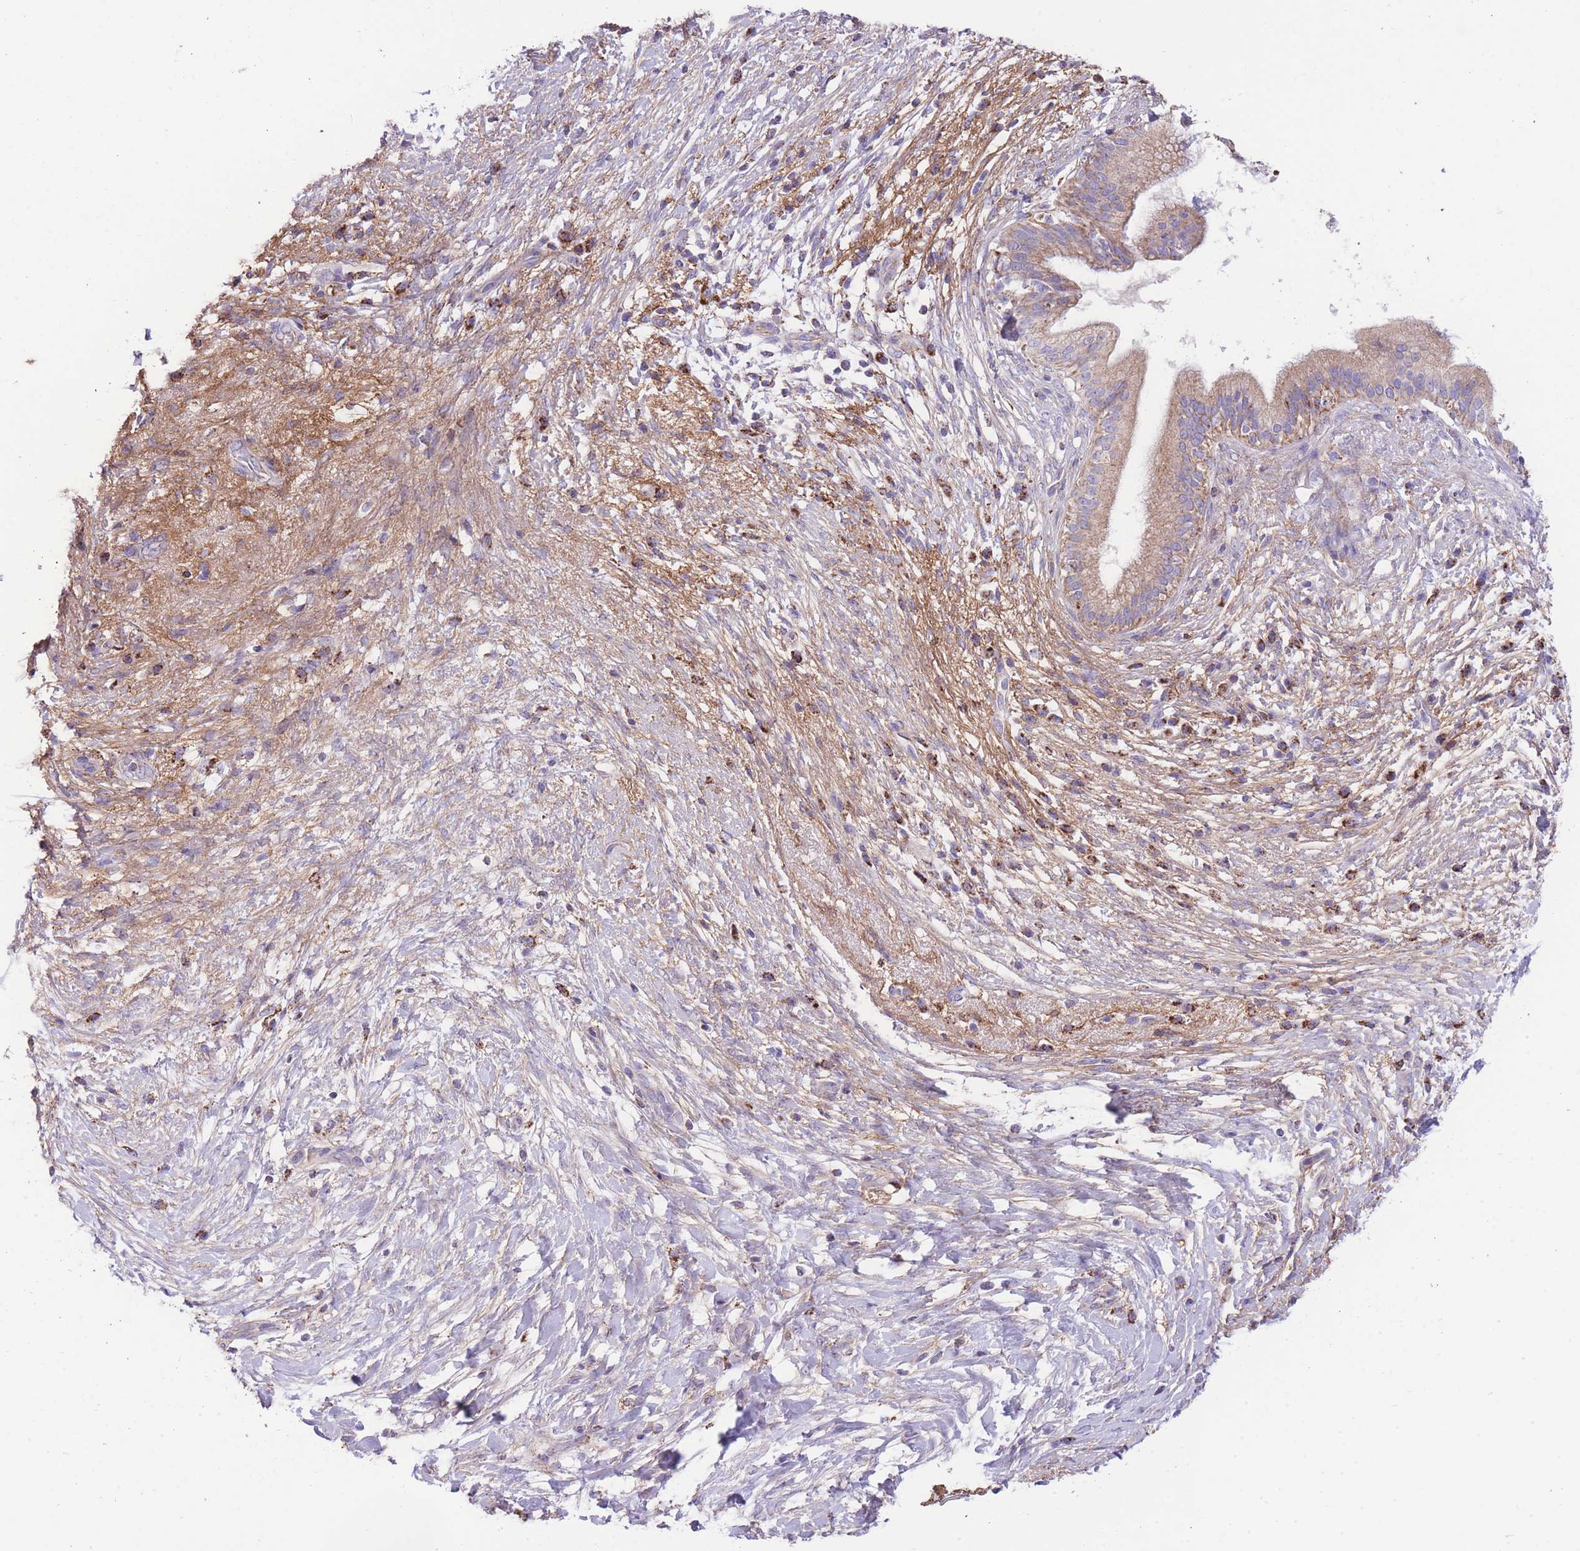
{"staining": {"intensity": "moderate", "quantity": ">75%", "location": "cytoplasmic/membranous"}, "tissue": "pancreatic cancer", "cell_type": "Tumor cells", "image_type": "cancer", "snomed": [{"axis": "morphology", "description": "Adenocarcinoma, NOS"}, {"axis": "topography", "description": "Pancreas"}], "caption": "Immunohistochemical staining of pancreatic cancer reveals medium levels of moderate cytoplasmic/membranous positivity in approximately >75% of tumor cells.", "gene": "ST3GAL3", "patient": {"sex": "female", "age": 72}}